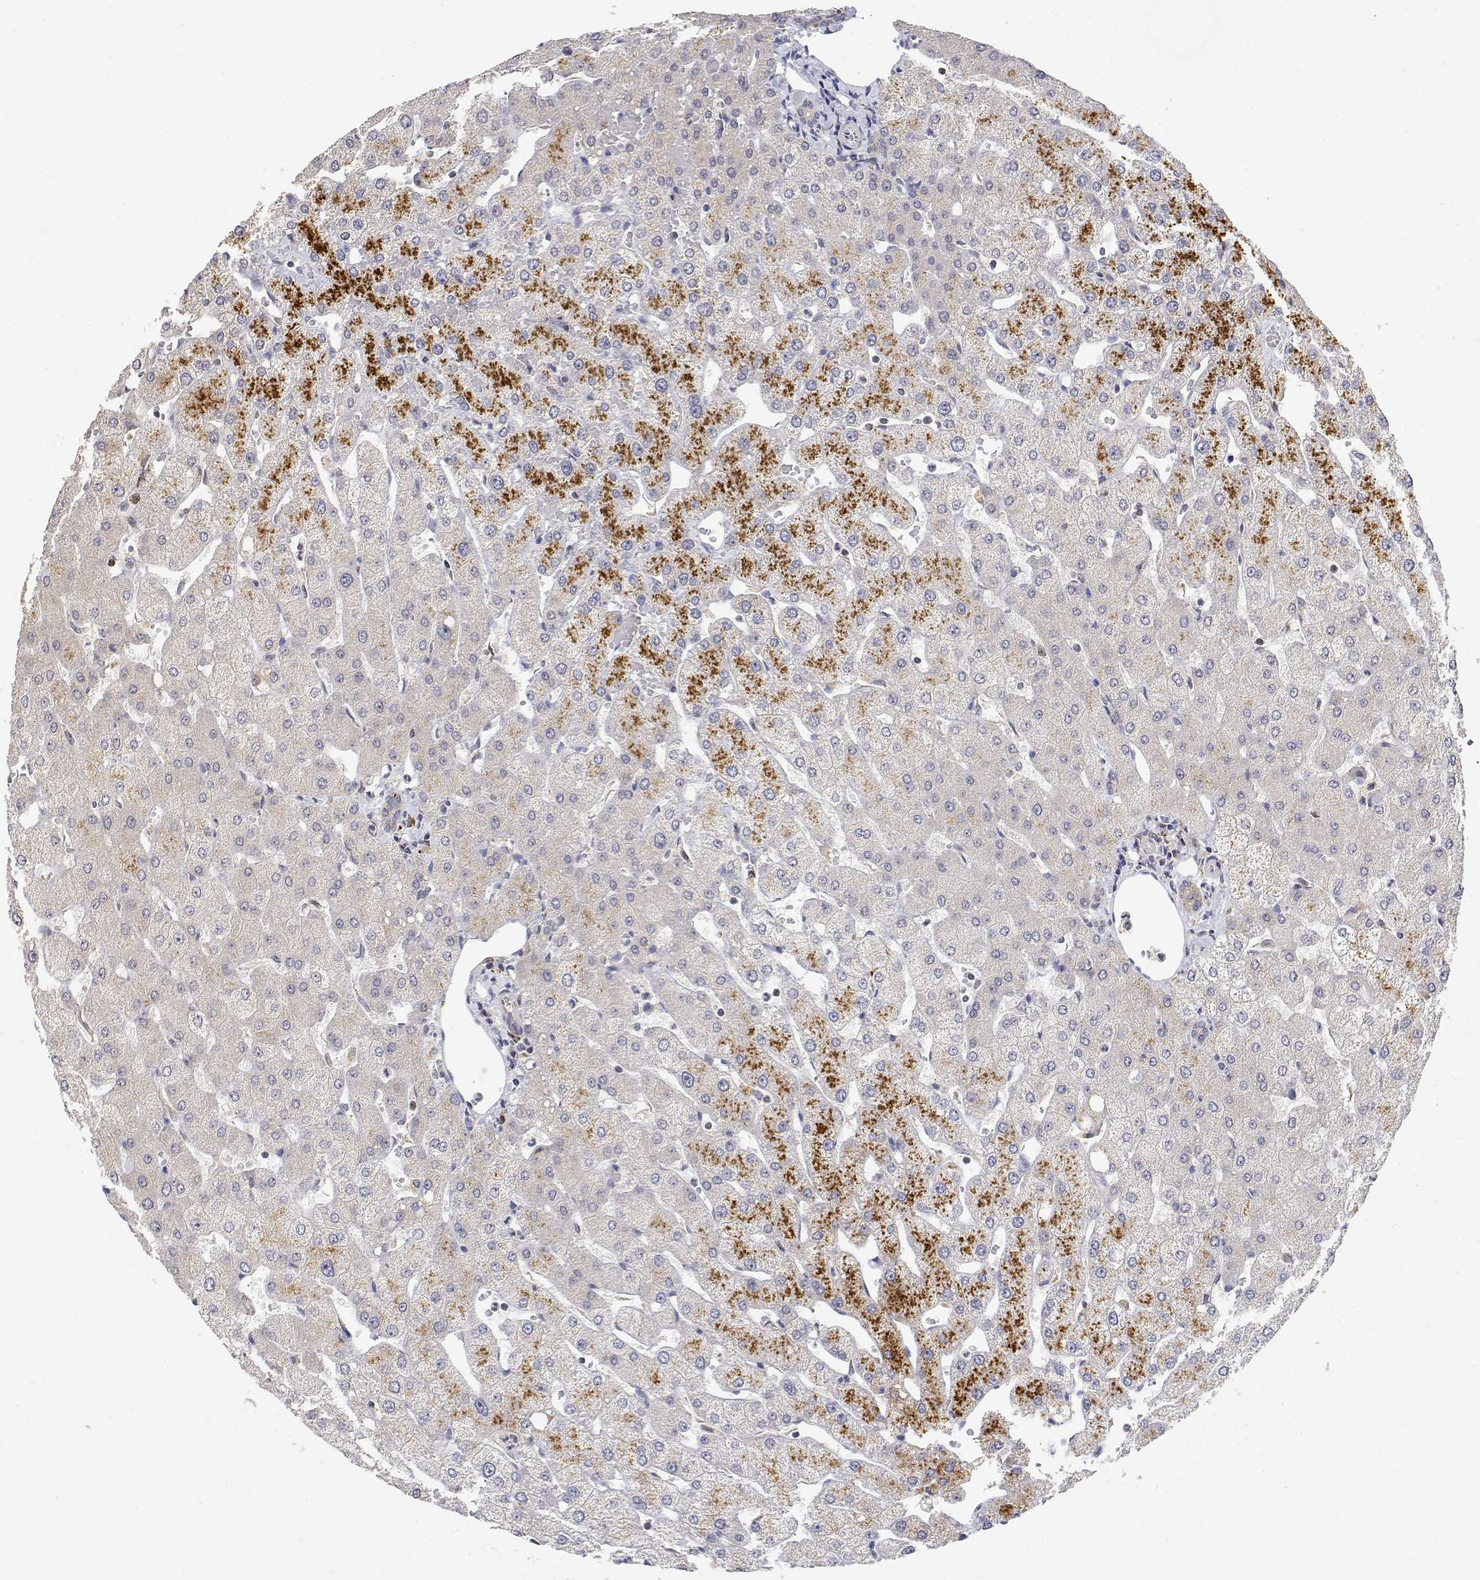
{"staining": {"intensity": "weak", "quantity": "25%-75%", "location": "cytoplasmic/membranous"}, "tissue": "liver", "cell_type": "Cholangiocytes", "image_type": "normal", "snomed": [{"axis": "morphology", "description": "Normal tissue, NOS"}, {"axis": "topography", "description": "Liver"}], "caption": "Unremarkable liver was stained to show a protein in brown. There is low levels of weak cytoplasmic/membranous positivity in approximately 25%-75% of cholangiocytes. (brown staining indicates protein expression, while blue staining denotes nuclei).", "gene": "LONRF3", "patient": {"sex": "female", "age": 54}}